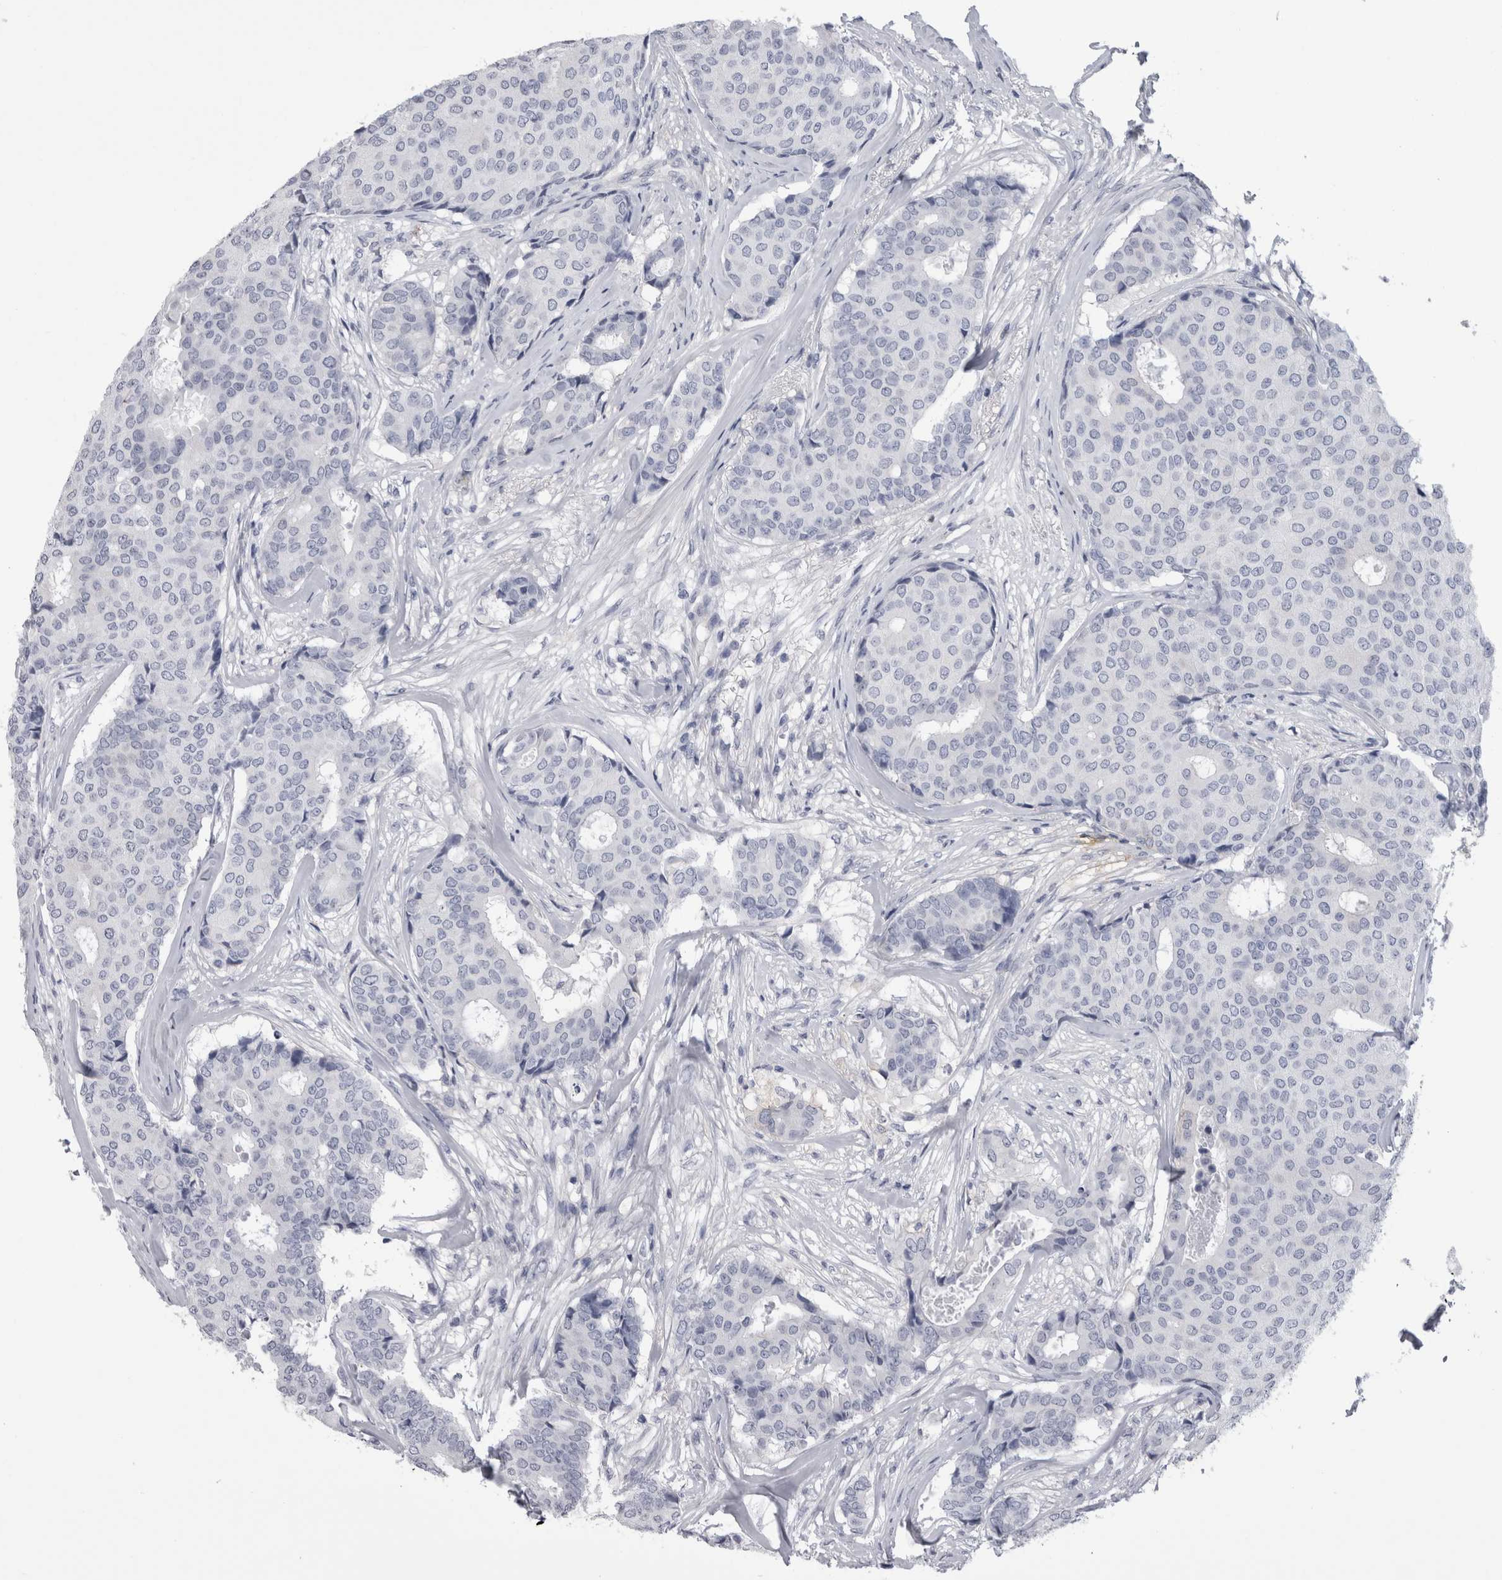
{"staining": {"intensity": "negative", "quantity": "none", "location": "none"}, "tissue": "breast cancer", "cell_type": "Tumor cells", "image_type": "cancer", "snomed": [{"axis": "morphology", "description": "Duct carcinoma"}, {"axis": "topography", "description": "Breast"}], "caption": "This is an immunohistochemistry (IHC) micrograph of breast intraductal carcinoma. There is no expression in tumor cells.", "gene": "AFMID", "patient": {"sex": "female", "age": 75}}